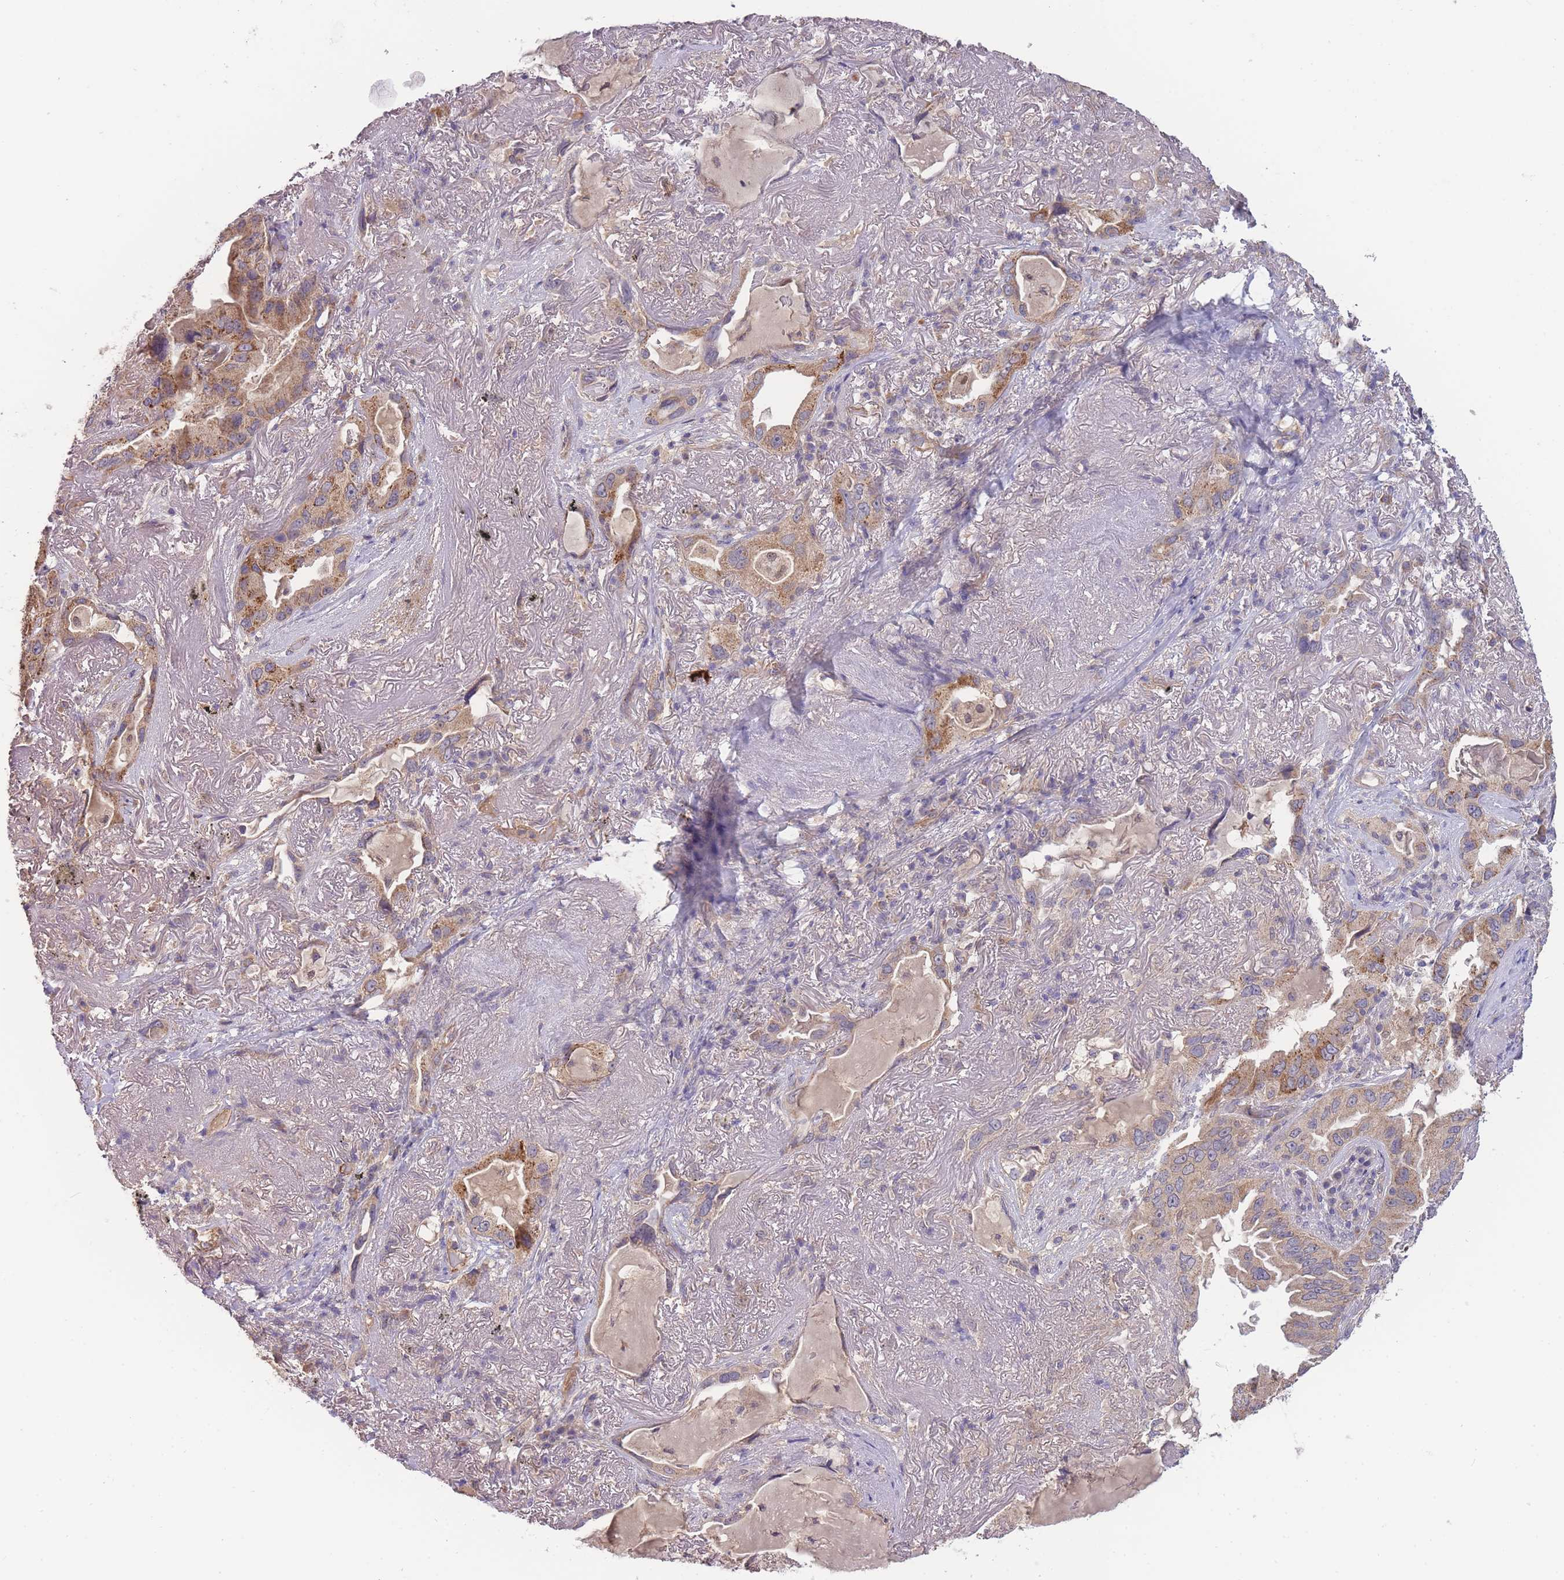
{"staining": {"intensity": "moderate", "quantity": "25%-75%", "location": "cytoplasmic/membranous"}, "tissue": "lung cancer", "cell_type": "Tumor cells", "image_type": "cancer", "snomed": [{"axis": "morphology", "description": "Adenocarcinoma, NOS"}, {"axis": "topography", "description": "Lung"}], "caption": "Tumor cells exhibit moderate cytoplasmic/membranous positivity in approximately 25%-75% of cells in lung cancer (adenocarcinoma).", "gene": "NDUFAF5", "patient": {"sex": "female", "age": 69}}